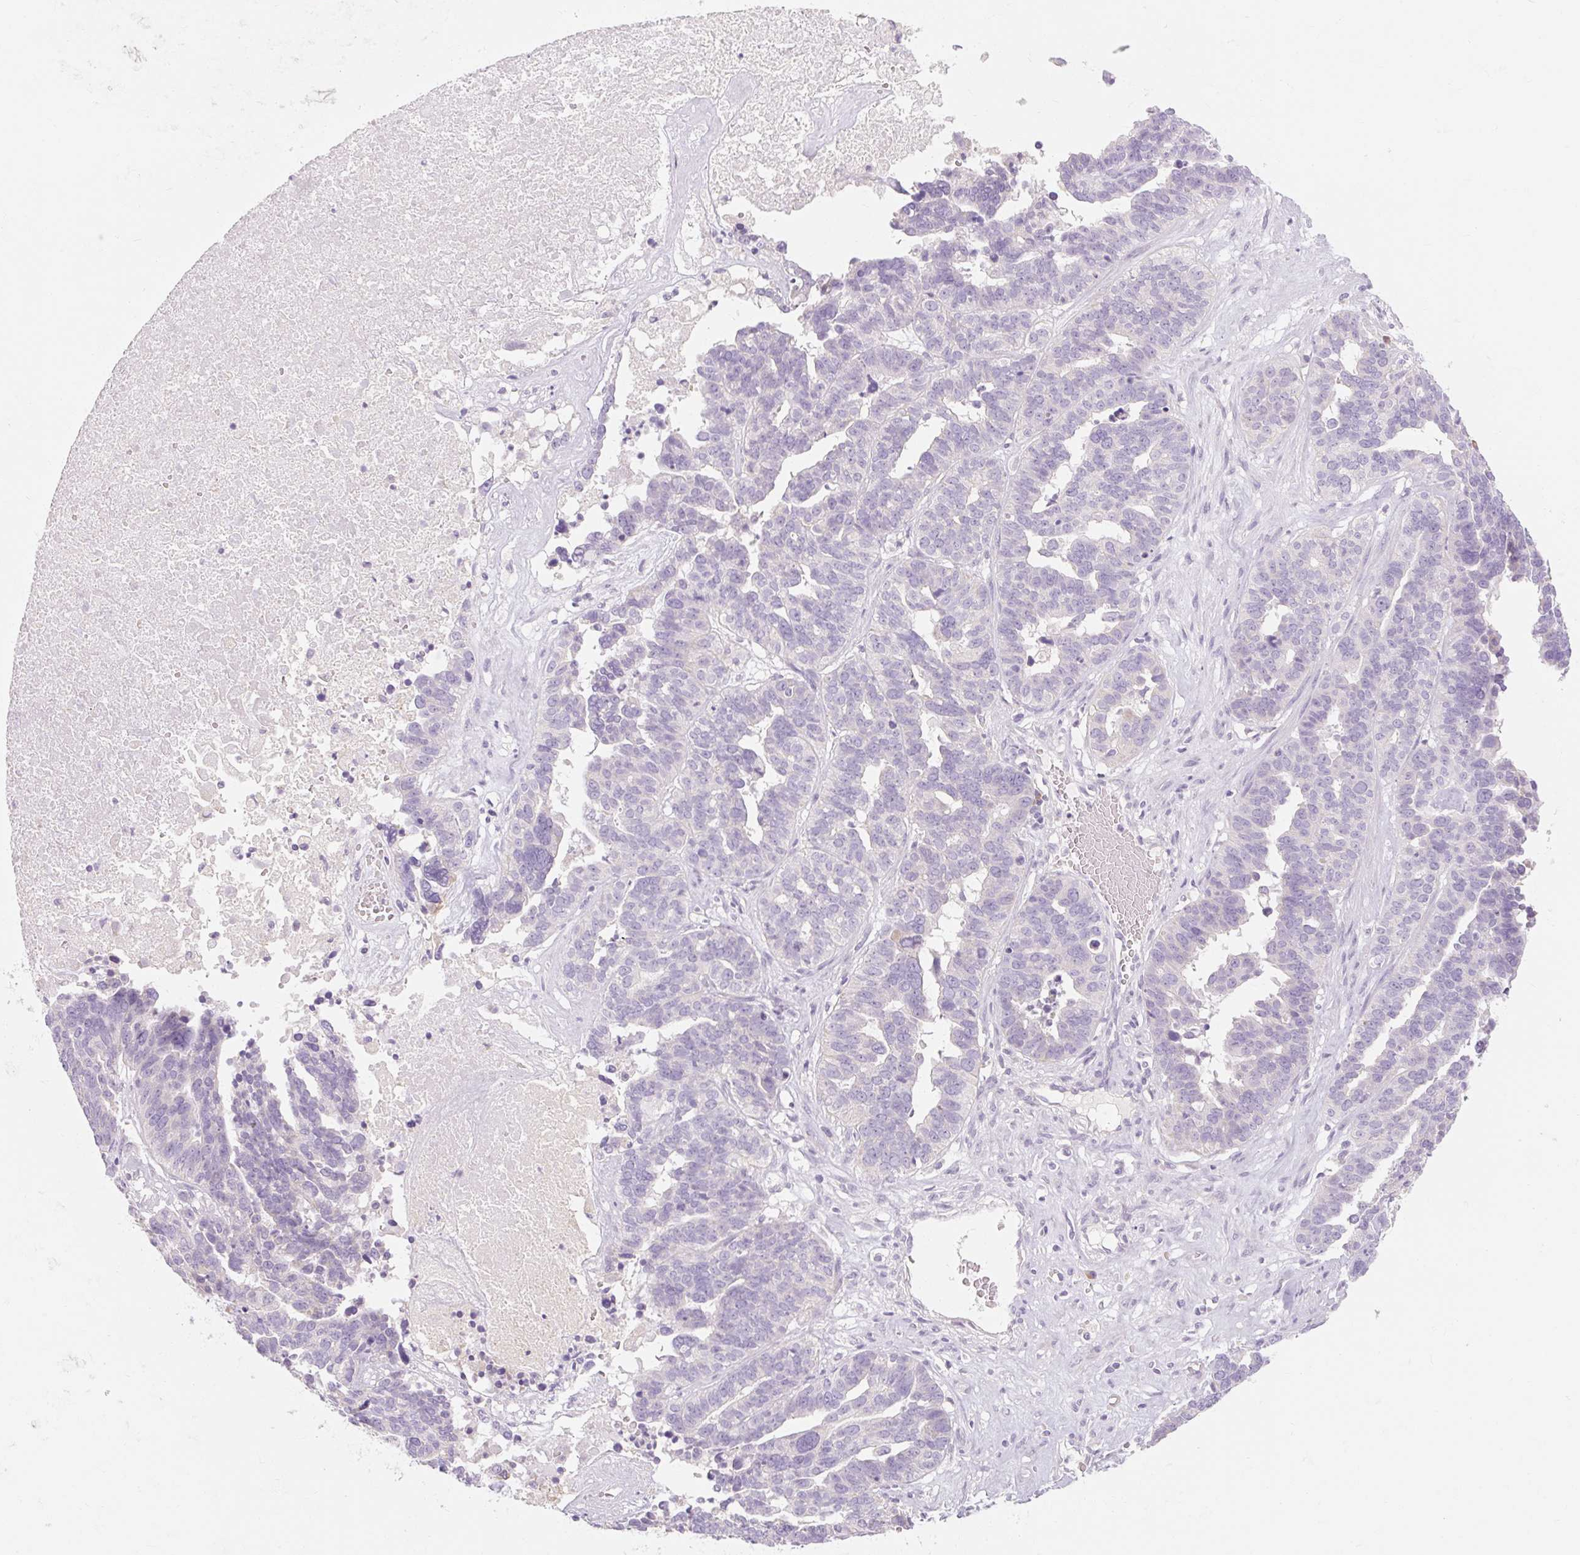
{"staining": {"intensity": "negative", "quantity": "none", "location": "none"}, "tissue": "ovarian cancer", "cell_type": "Tumor cells", "image_type": "cancer", "snomed": [{"axis": "morphology", "description": "Cystadenocarcinoma, serous, NOS"}, {"axis": "topography", "description": "Ovary"}], "caption": "A micrograph of ovarian serous cystadenocarcinoma stained for a protein displays no brown staining in tumor cells.", "gene": "MYO1D", "patient": {"sex": "female", "age": 59}}